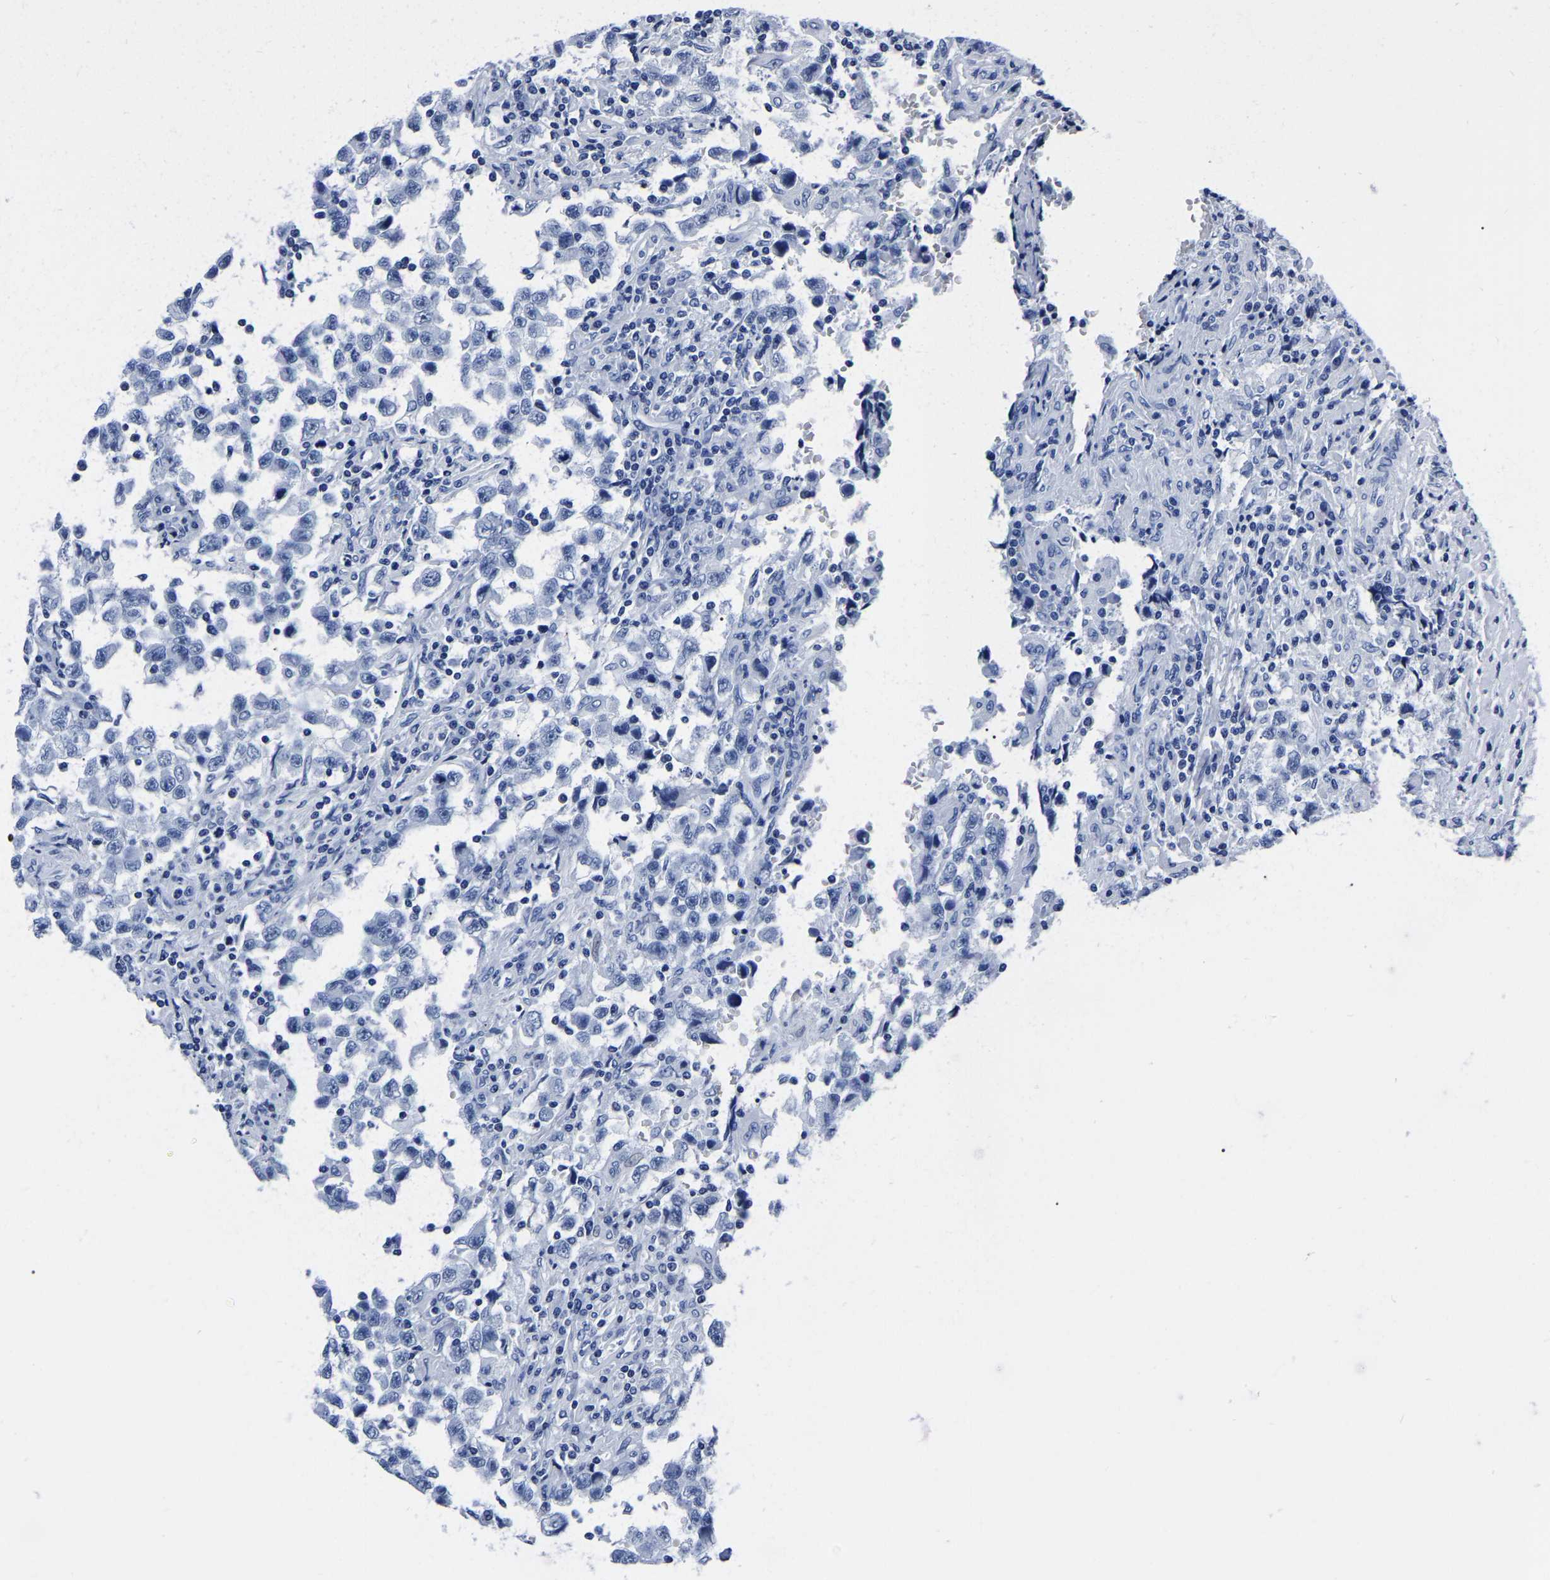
{"staining": {"intensity": "negative", "quantity": "none", "location": "none"}, "tissue": "testis cancer", "cell_type": "Tumor cells", "image_type": "cancer", "snomed": [{"axis": "morphology", "description": "Carcinoma, Embryonal, NOS"}, {"axis": "topography", "description": "Testis"}], "caption": "An image of human testis embryonal carcinoma is negative for staining in tumor cells.", "gene": "IMPG2", "patient": {"sex": "male", "age": 21}}